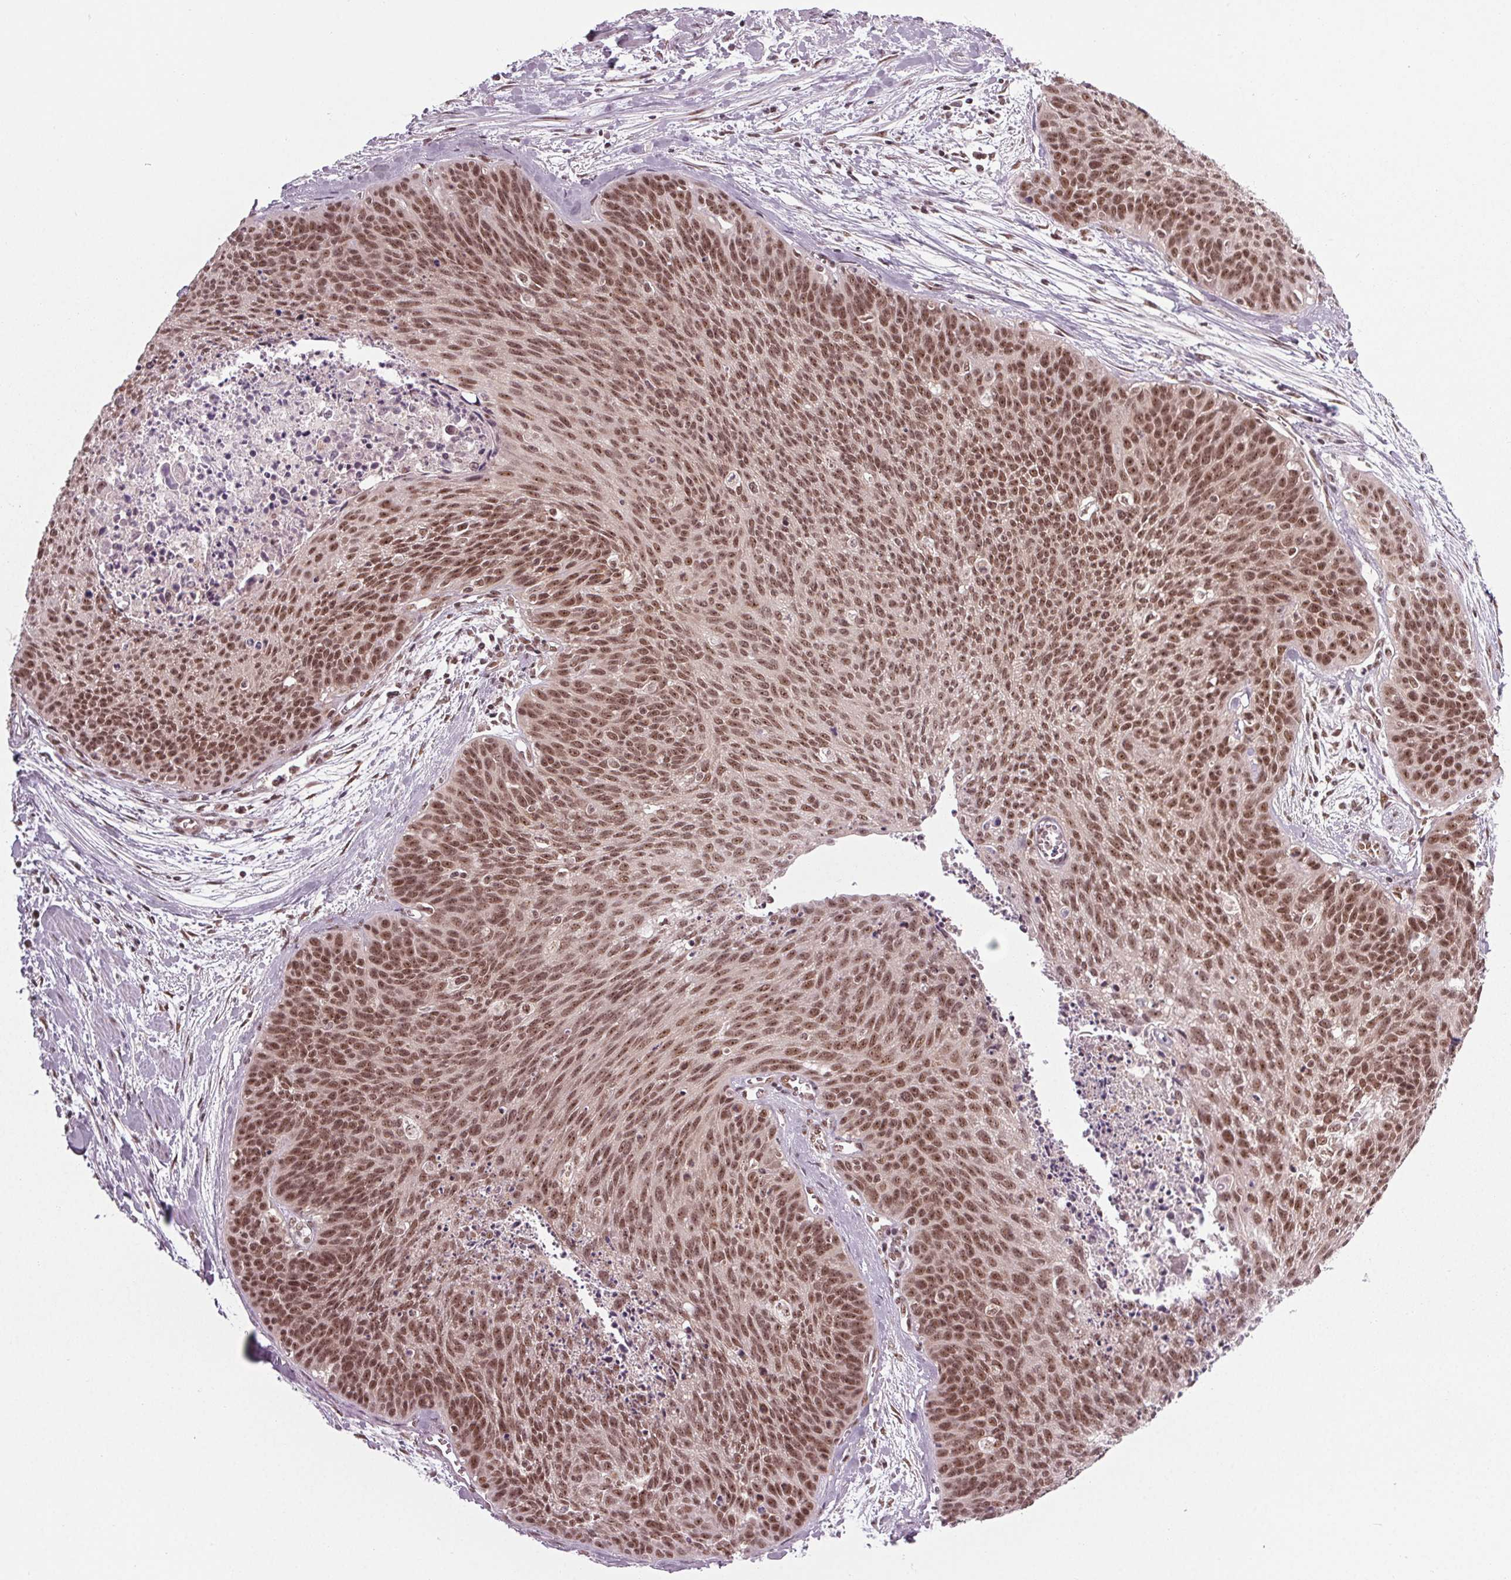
{"staining": {"intensity": "moderate", "quantity": ">75%", "location": "nuclear"}, "tissue": "cervical cancer", "cell_type": "Tumor cells", "image_type": "cancer", "snomed": [{"axis": "morphology", "description": "Squamous cell carcinoma, NOS"}, {"axis": "topography", "description": "Cervix"}], "caption": "Protein expression analysis of squamous cell carcinoma (cervical) exhibits moderate nuclear staining in about >75% of tumor cells.", "gene": "DDX41", "patient": {"sex": "female", "age": 55}}